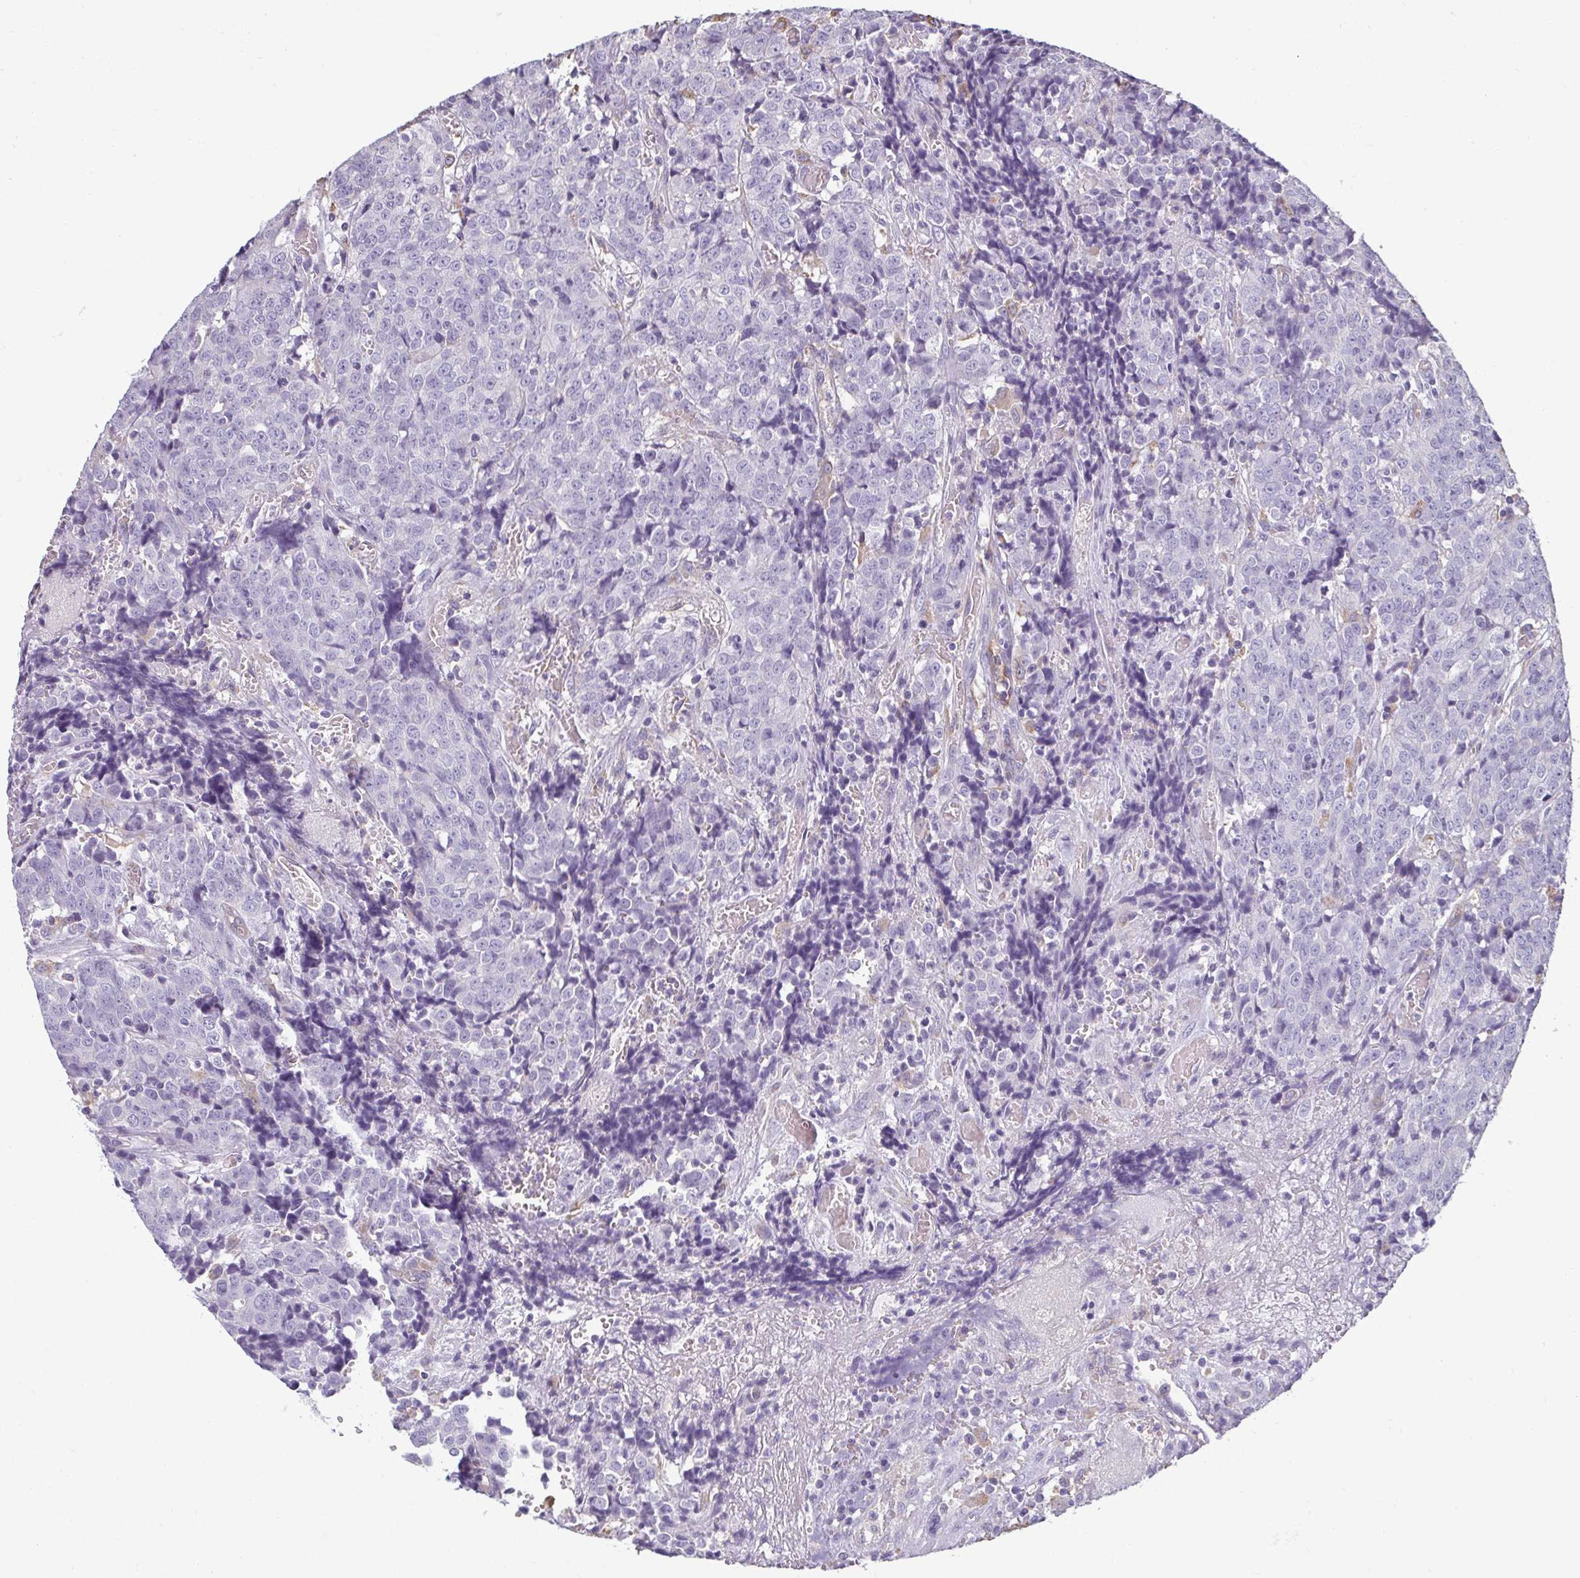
{"staining": {"intensity": "negative", "quantity": "none", "location": "none"}, "tissue": "prostate cancer", "cell_type": "Tumor cells", "image_type": "cancer", "snomed": [{"axis": "morphology", "description": "Adenocarcinoma, High grade"}, {"axis": "topography", "description": "Prostate and seminal vesicle, NOS"}], "caption": "Immunohistochemistry (IHC) of human prostate cancer (high-grade adenocarcinoma) reveals no positivity in tumor cells.", "gene": "PDE2A", "patient": {"sex": "male", "age": 60}}